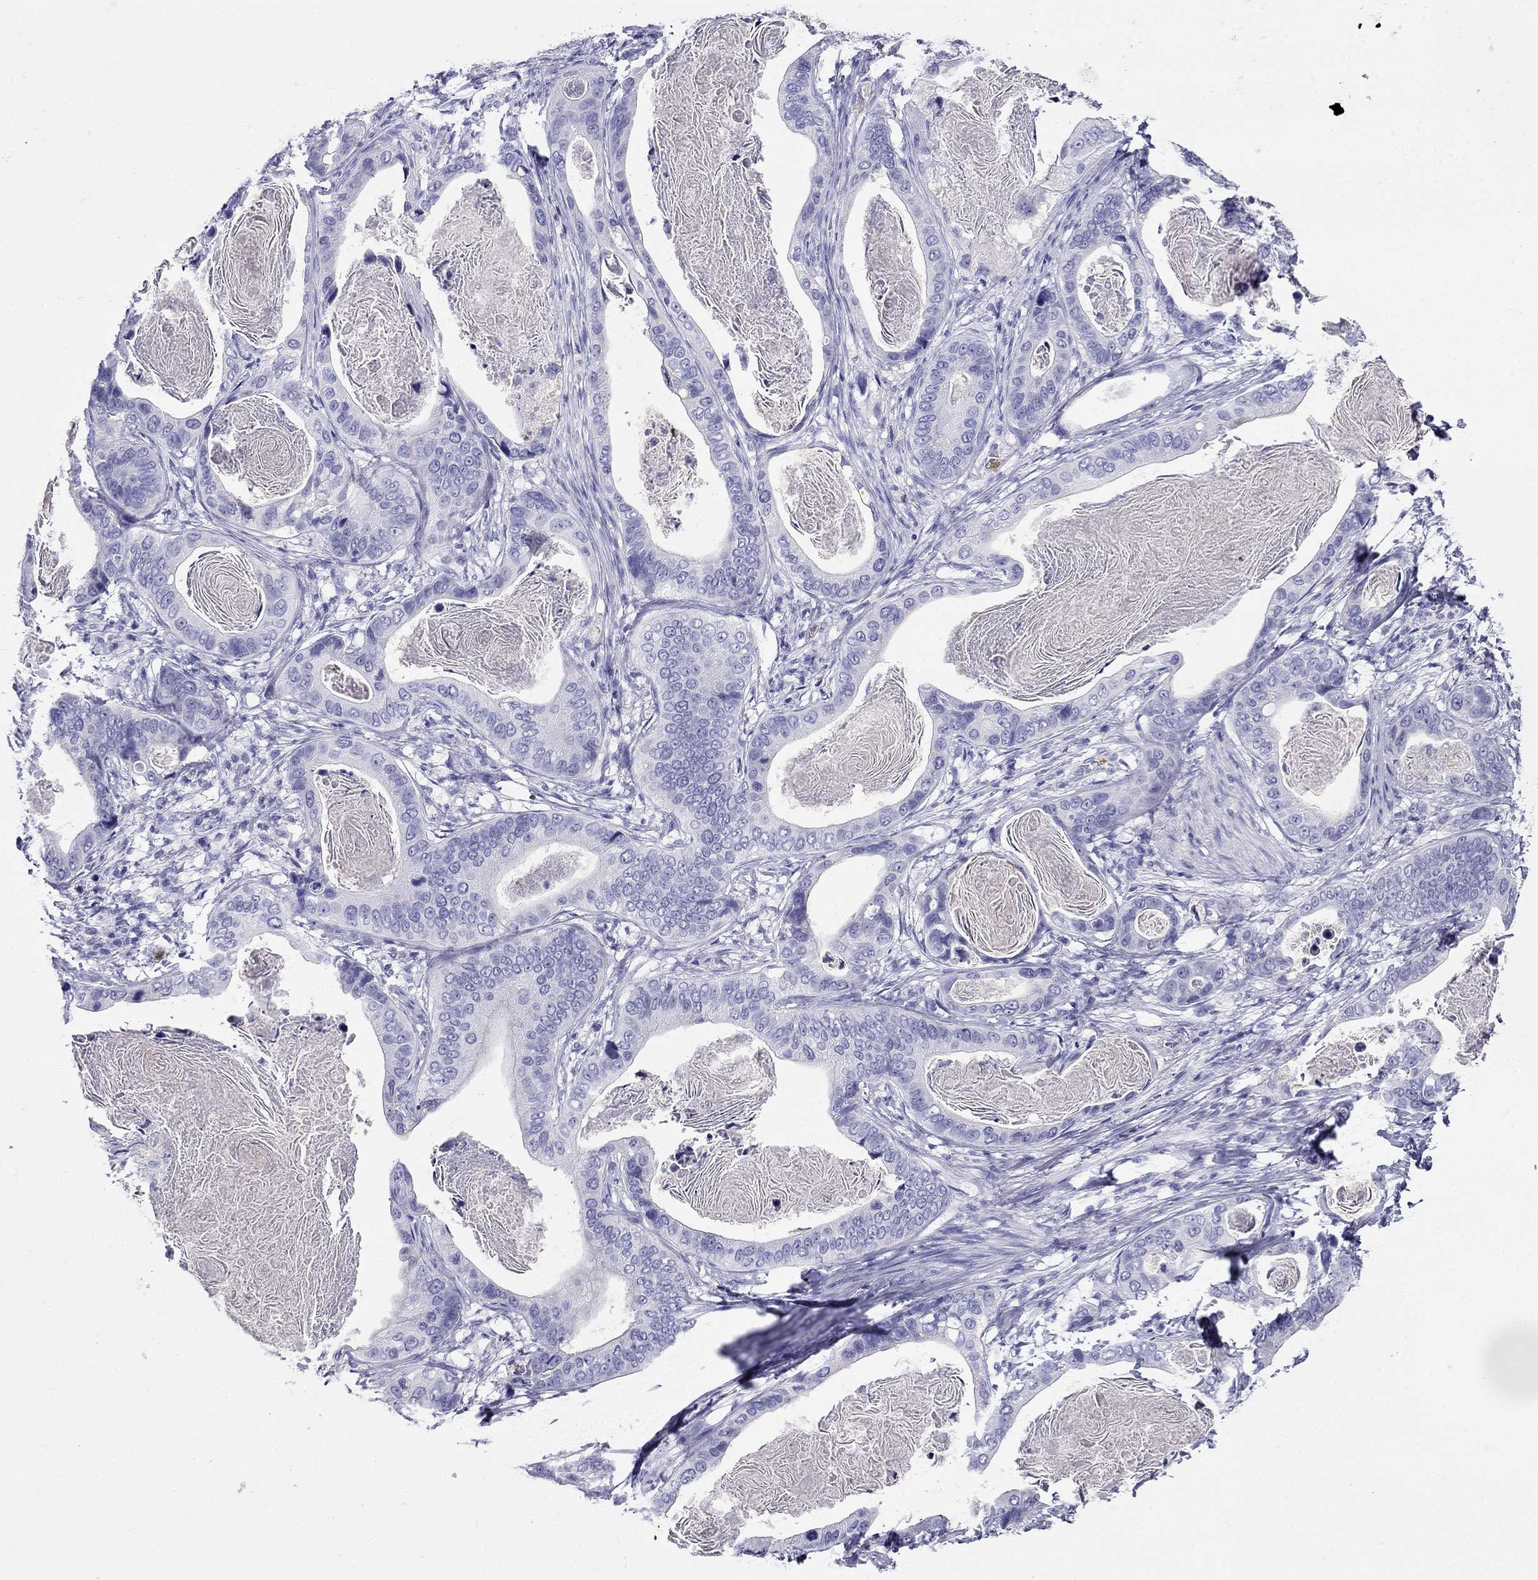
{"staining": {"intensity": "negative", "quantity": "none", "location": "none"}, "tissue": "stomach cancer", "cell_type": "Tumor cells", "image_type": "cancer", "snomed": [{"axis": "morphology", "description": "Adenocarcinoma, NOS"}, {"axis": "topography", "description": "Stomach"}], "caption": "This is an immunohistochemistry (IHC) micrograph of adenocarcinoma (stomach). There is no staining in tumor cells.", "gene": "PPP1R36", "patient": {"sex": "male", "age": 84}}